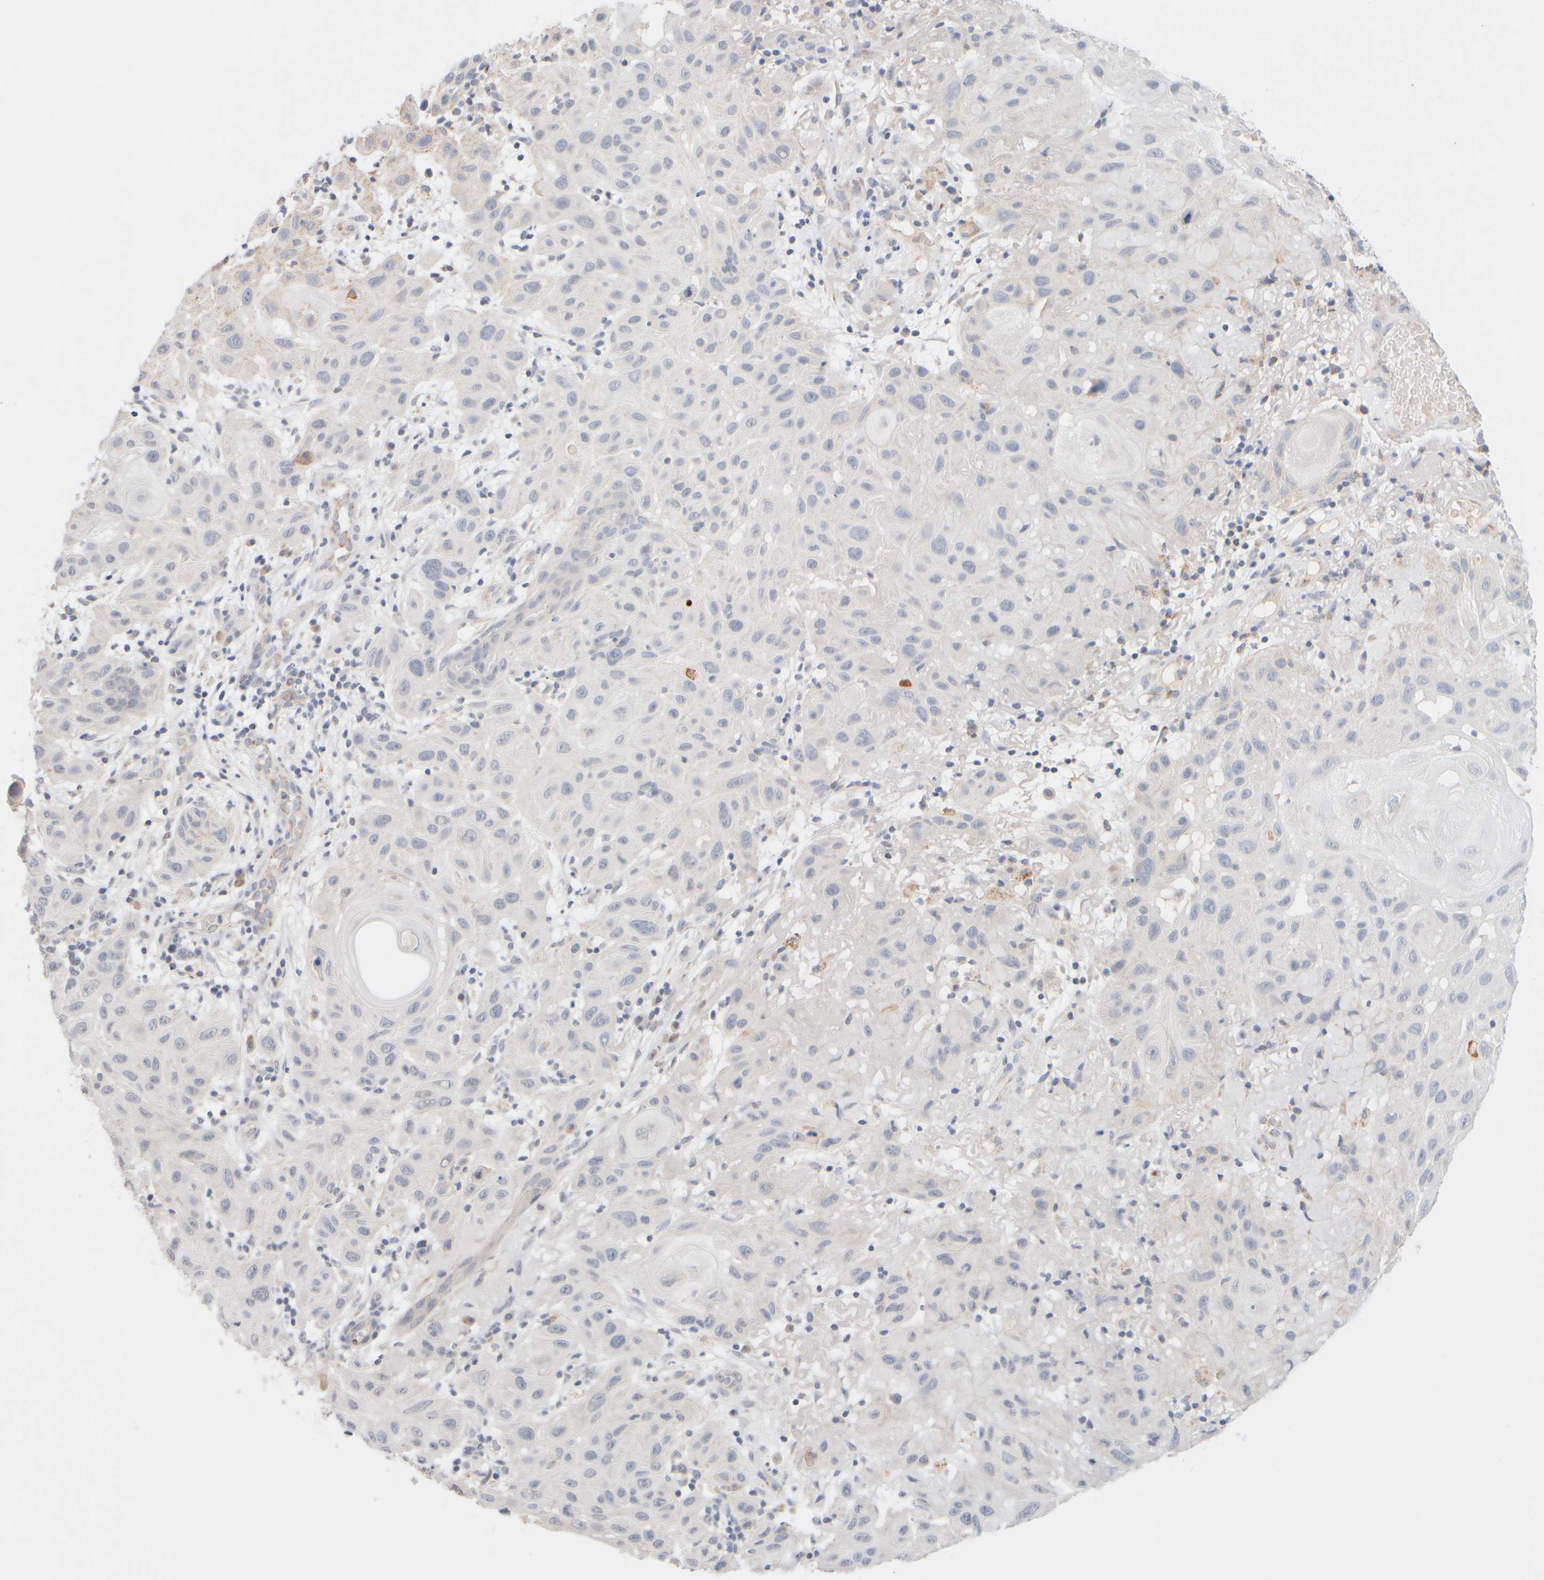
{"staining": {"intensity": "negative", "quantity": "none", "location": "none"}, "tissue": "skin cancer", "cell_type": "Tumor cells", "image_type": "cancer", "snomed": [{"axis": "morphology", "description": "Normal tissue, NOS"}, {"axis": "morphology", "description": "Squamous cell carcinoma, NOS"}, {"axis": "topography", "description": "Skin"}], "caption": "Histopathology image shows no protein expression in tumor cells of skin cancer (squamous cell carcinoma) tissue.", "gene": "ZNF112", "patient": {"sex": "female", "age": 96}}